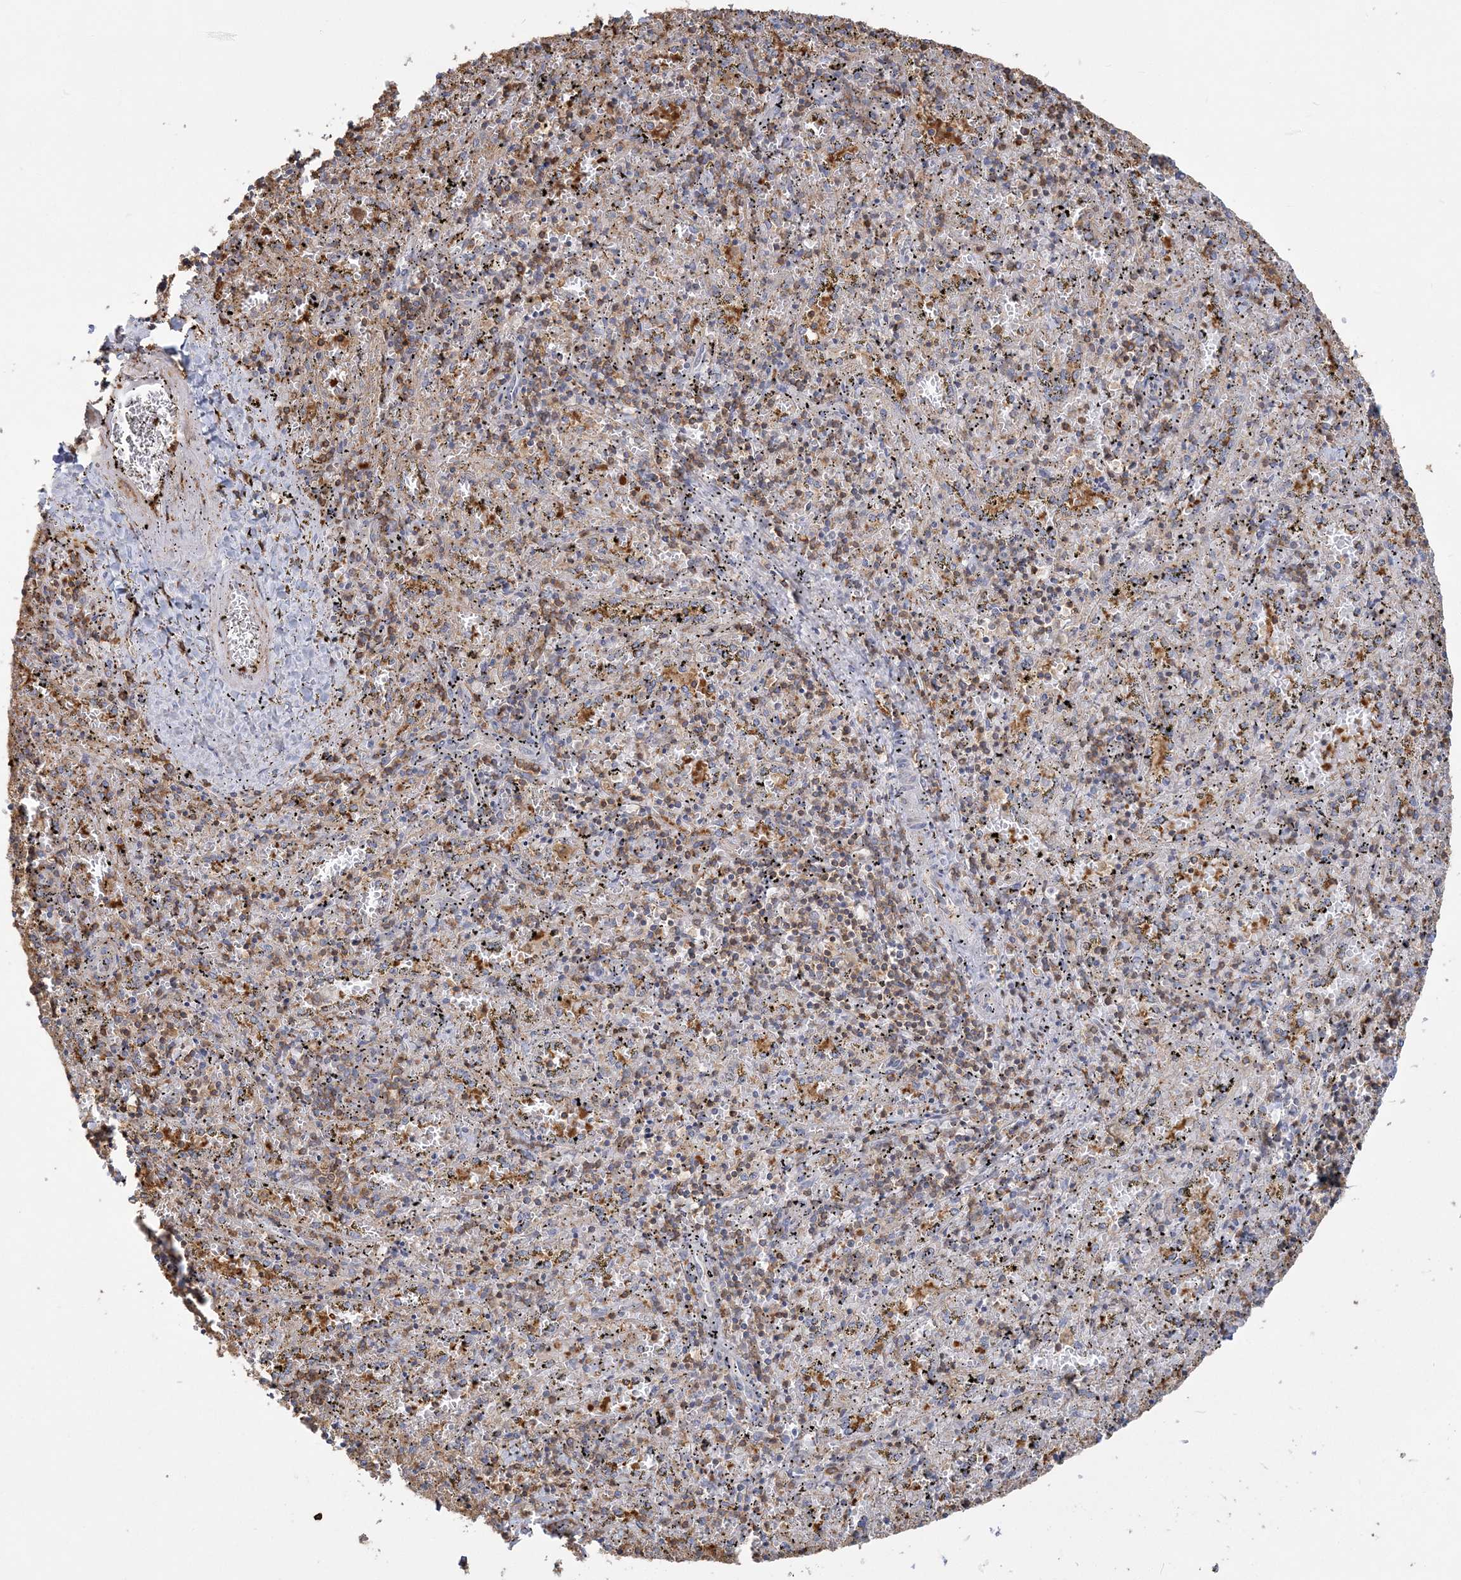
{"staining": {"intensity": "moderate", "quantity": "25%-75%", "location": "cytoplasmic/membranous"}, "tissue": "spleen", "cell_type": "Cells in red pulp", "image_type": "normal", "snomed": [{"axis": "morphology", "description": "Normal tissue, NOS"}, {"axis": "topography", "description": "Spleen"}], "caption": "Moderate cytoplasmic/membranous staining for a protein is seen in about 25%-75% of cells in red pulp of unremarkable spleen using IHC.", "gene": "ANKS1A", "patient": {"sex": "male", "age": 11}}